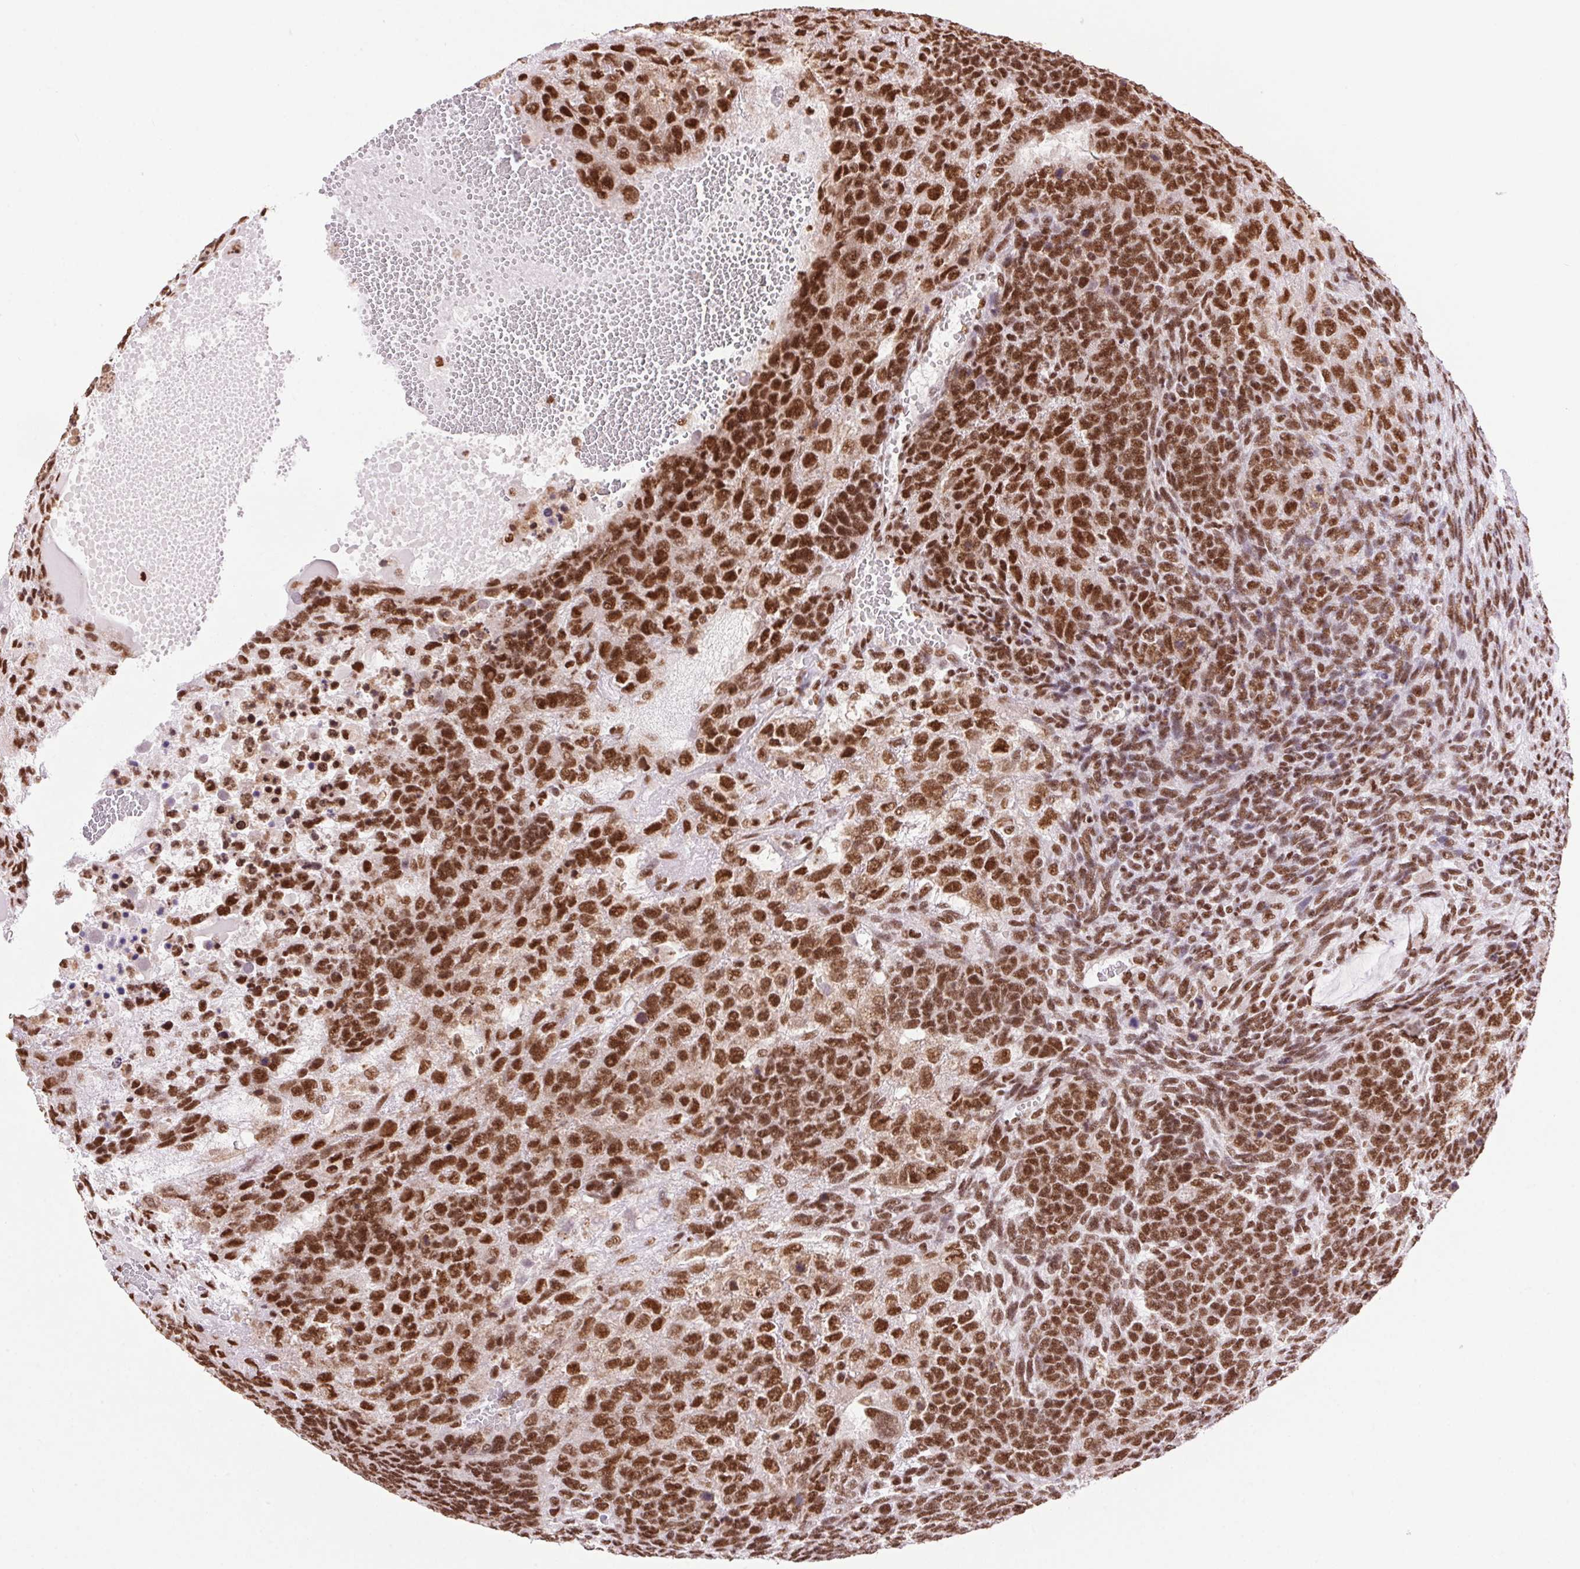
{"staining": {"intensity": "moderate", "quantity": ">75%", "location": "nuclear"}, "tissue": "testis cancer", "cell_type": "Tumor cells", "image_type": "cancer", "snomed": [{"axis": "morphology", "description": "Normal tissue, NOS"}, {"axis": "morphology", "description": "Carcinoma, Embryonal, NOS"}, {"axis": "topography", "description": "Testis"}, {"axis": "topography", "description": "Epididymis"}], "caption": "A micrograph showing moderate nuclear staining in about >75% of tumor cells in testis cancer (embryonal carcinoma), as visualized by brown immunohistochemical staining.", "gene": "ZNF207", "patient": {"sex": "male", "age": 23}}